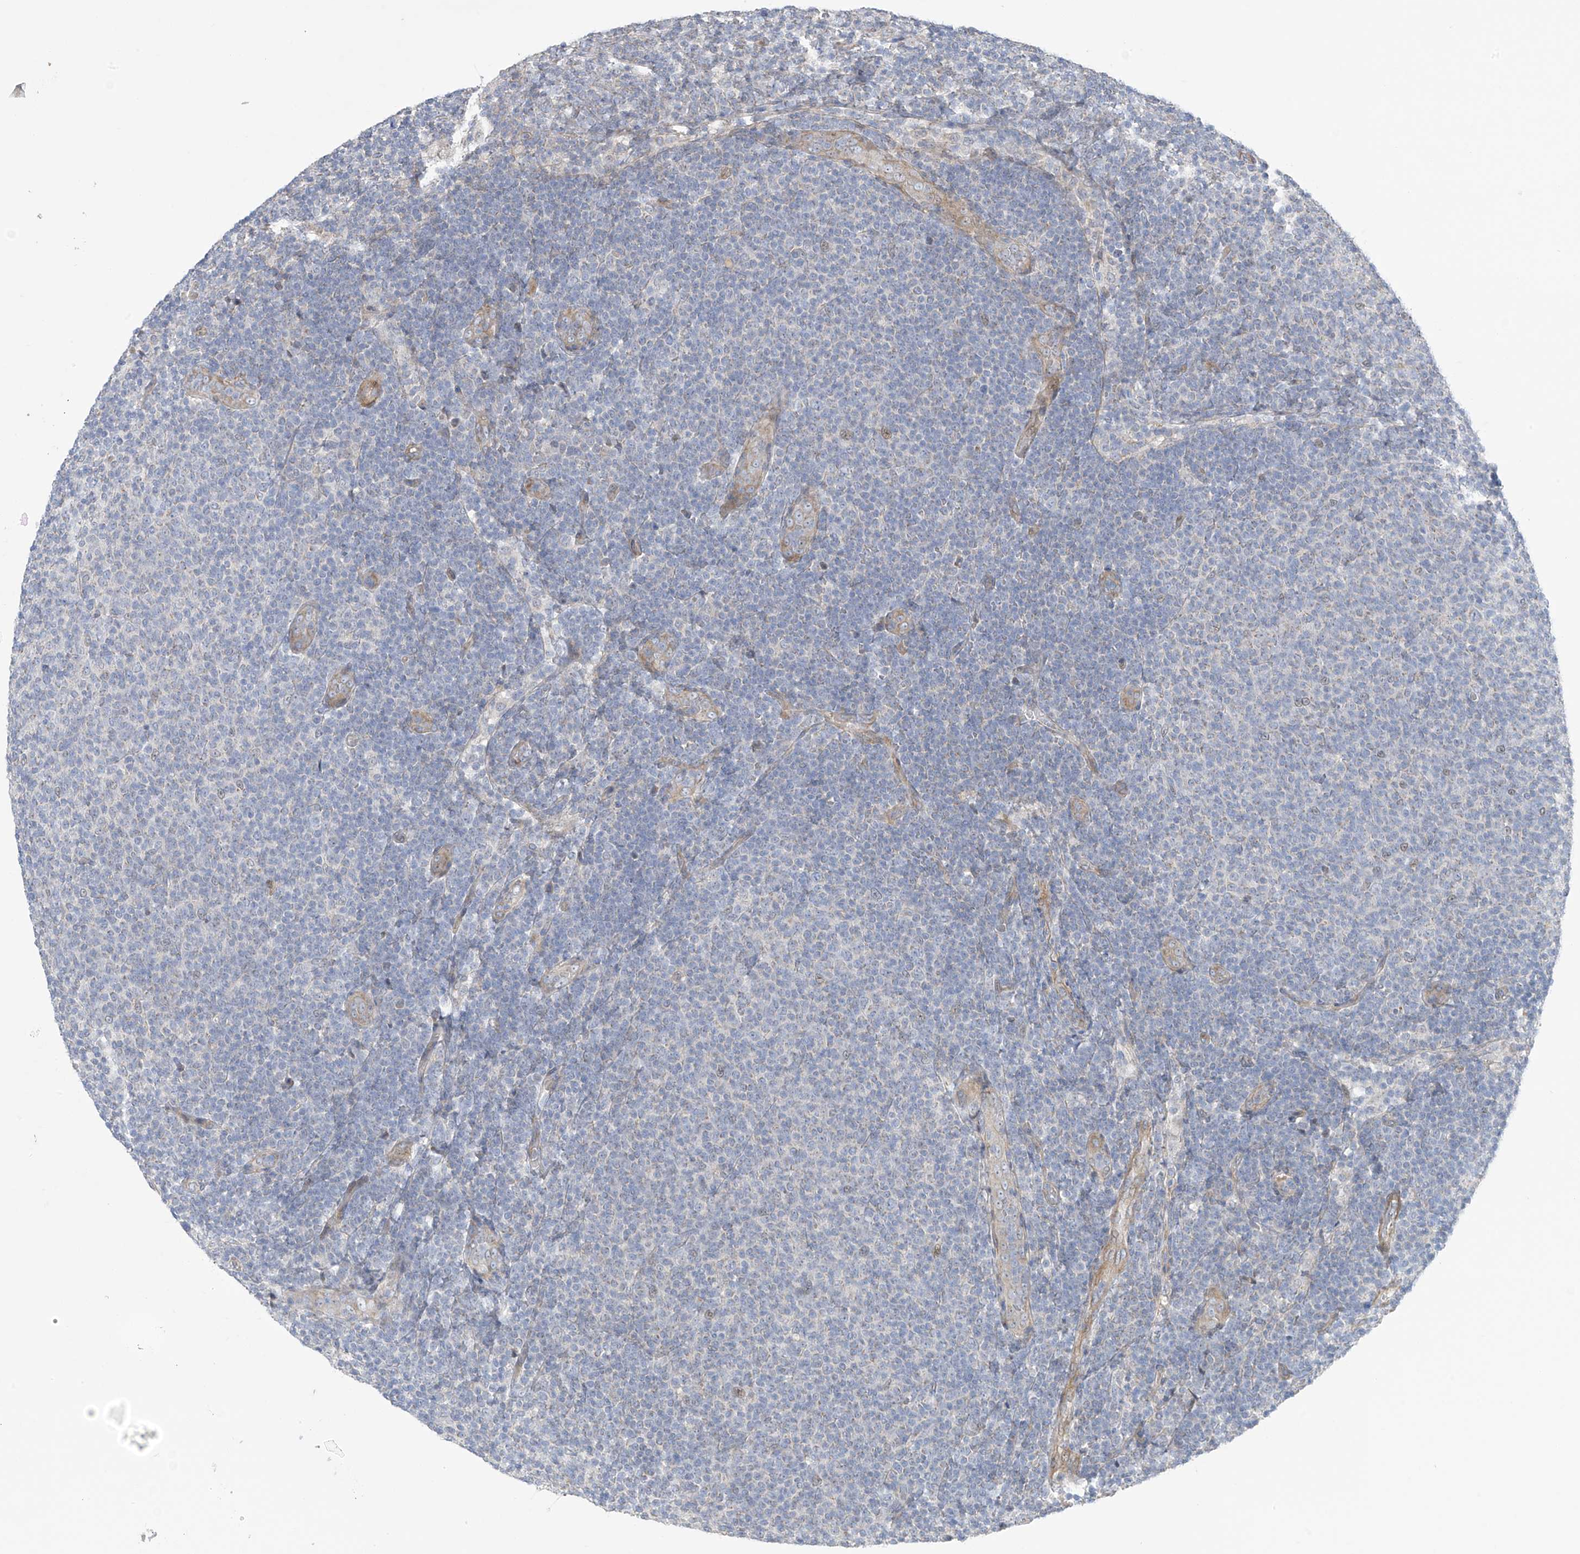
{"staining": {"intensity": "negative", "quantity": "none", "location": "none"}, "tissue": "lymphoma", "cell_type": "Tumor cells", "image_type": "cancer", "snomed": [{"axis": "morphology", "description": "Malignant lymphoma, non-Hodgkin's type, Low grade"}, {"axis": "topography", "description": "Lymph node"}], "caption": "Histopathology image shows no protein positivity in tumor cells of lymphoma tissue.", "gene": "ZNF641", "patient": {"sex": "male", "age": 66}}